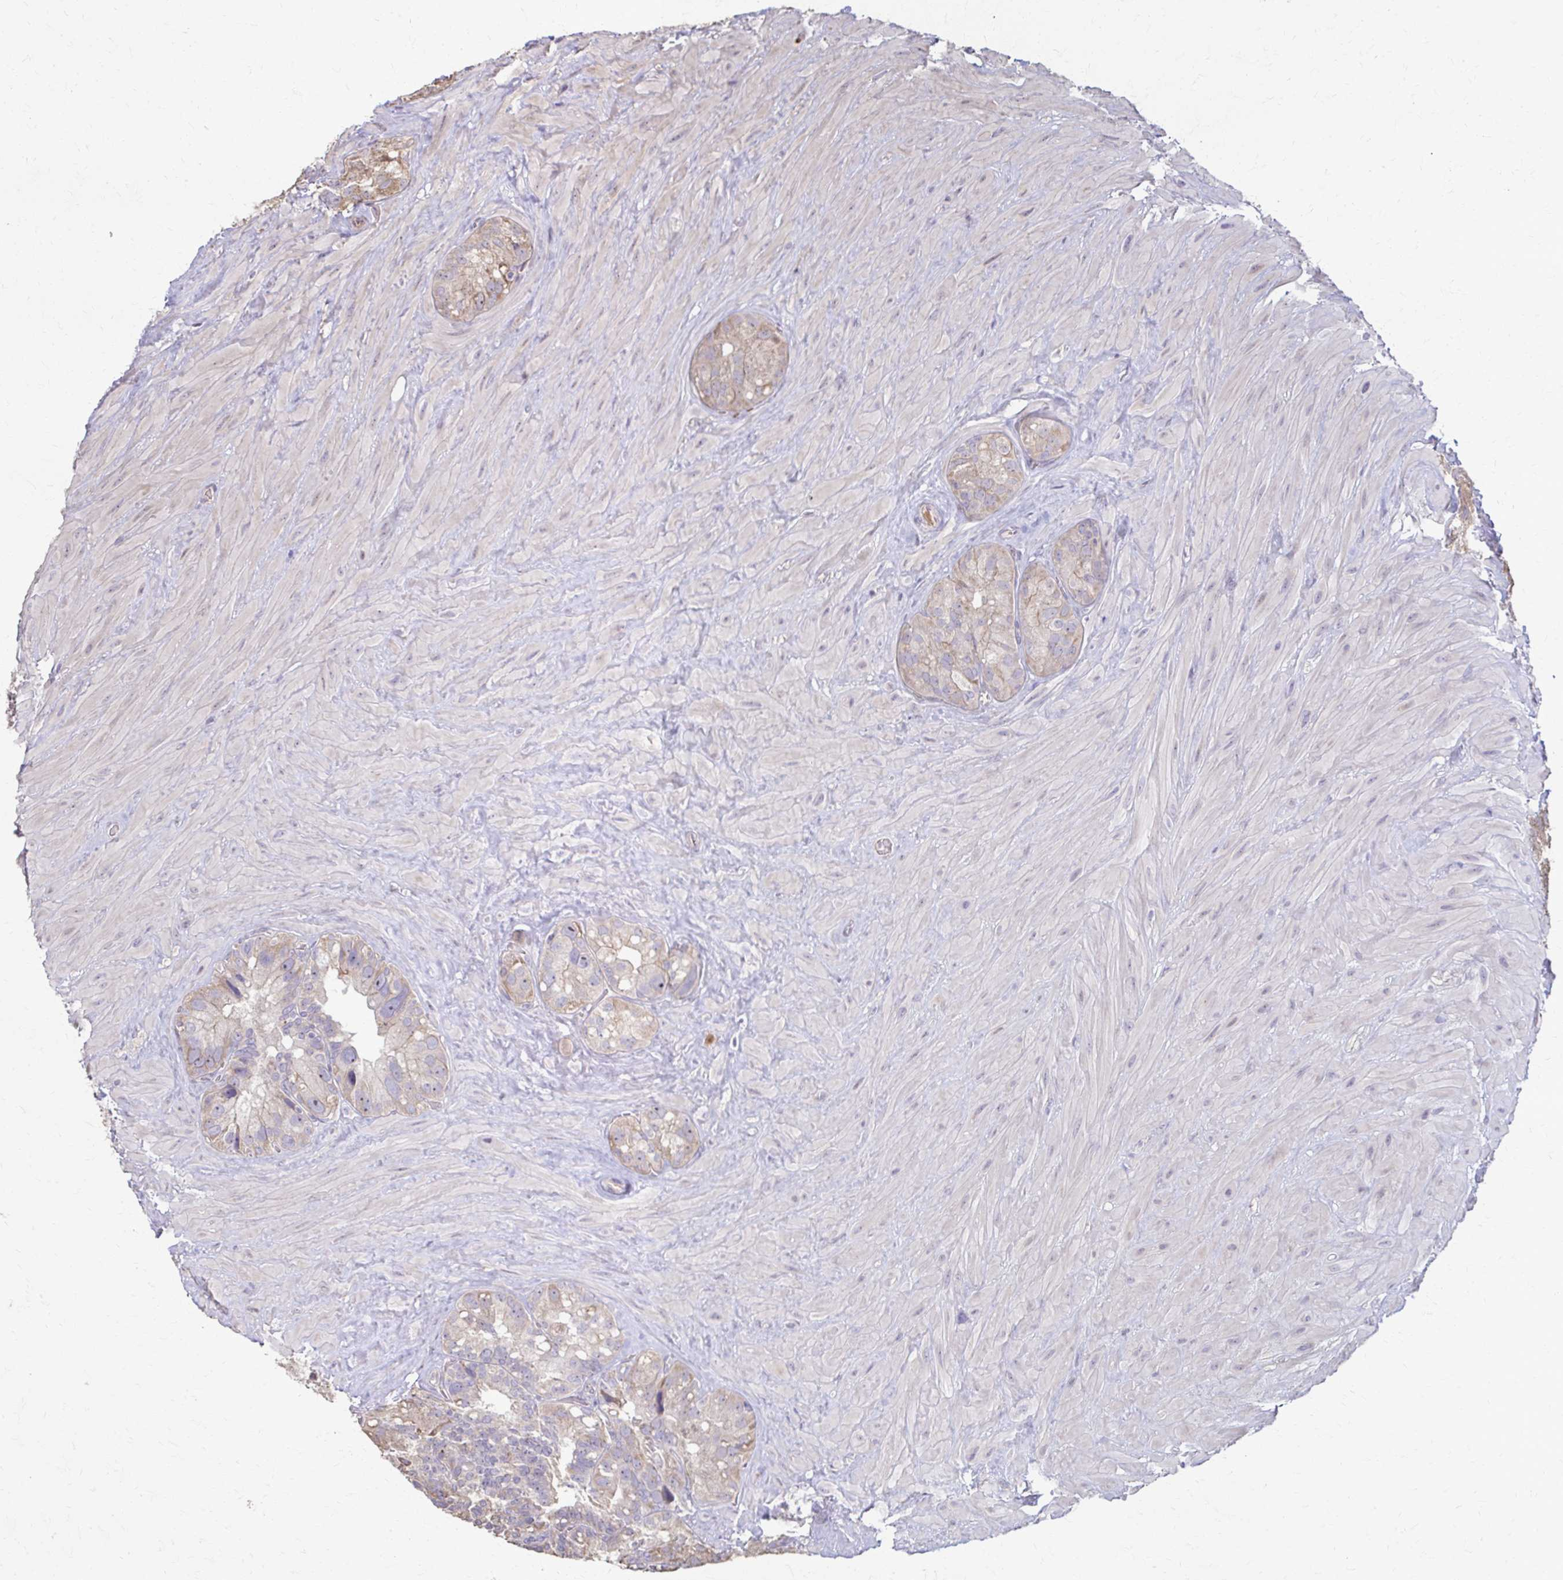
{"staining": {"intensity": "weak", "quantity": "25%-75%", "location": "cytoplasmic/membranous"}, "tissue": "seminal vesicle", "cell_type": "Glandular cells", "image_type": "normal", "snomed": [{"axis": "morphology", "description": "Normal tissue, NOS"}, {"axis": "topography", "description": "Seminal veicle"}], "caption": "High-power microscopy captured an immunohistochemistry micrograph of normal seminal vesicle, revealing weak cytoplasmic/membranous staining in about 25%-75% of glandular cells. (DAB IHC, brown staining for protein, blue staining for nuclei).", "gene": "IL18BP", "patient": {"sex": "male", "age": 60}}